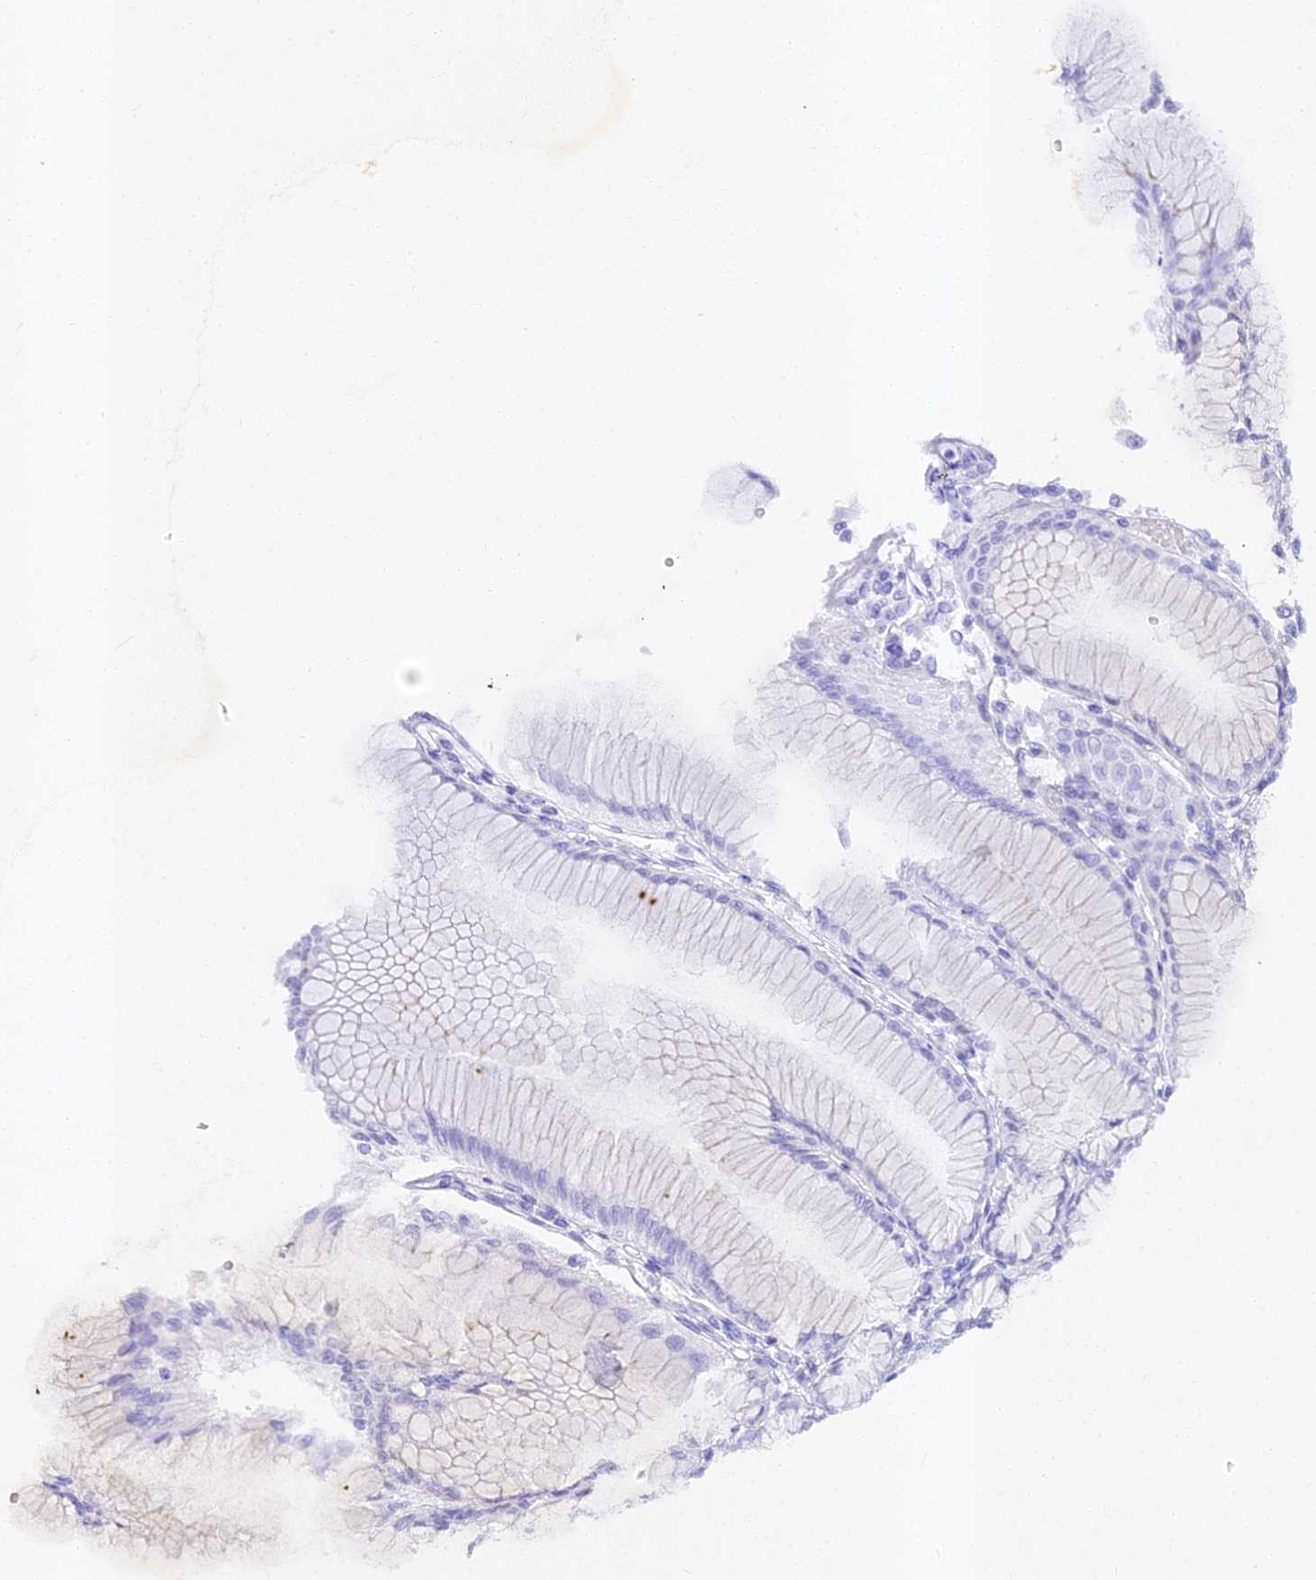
{"staining": {"intensity": "moderate", "quantity": "<25%", "location": "cytoplasmic/membranous"}, "tissue": "stomach", "cell_type": "Glandular cells", "image_type": "normal", "snomed": [{"axis": "morphology", "description": "Normal tissue, NOS"}, {"axis": "topography", "description": "Stomach"}], "caption": "A brown stain labels moderate cytoplasmic/membranous expression of a protein in glandular cells of benign stomach. (IHC, brightfield microscopy, high magnification).", "gene": "ALPG", "patient": {"sex": "female", "age": 57}}